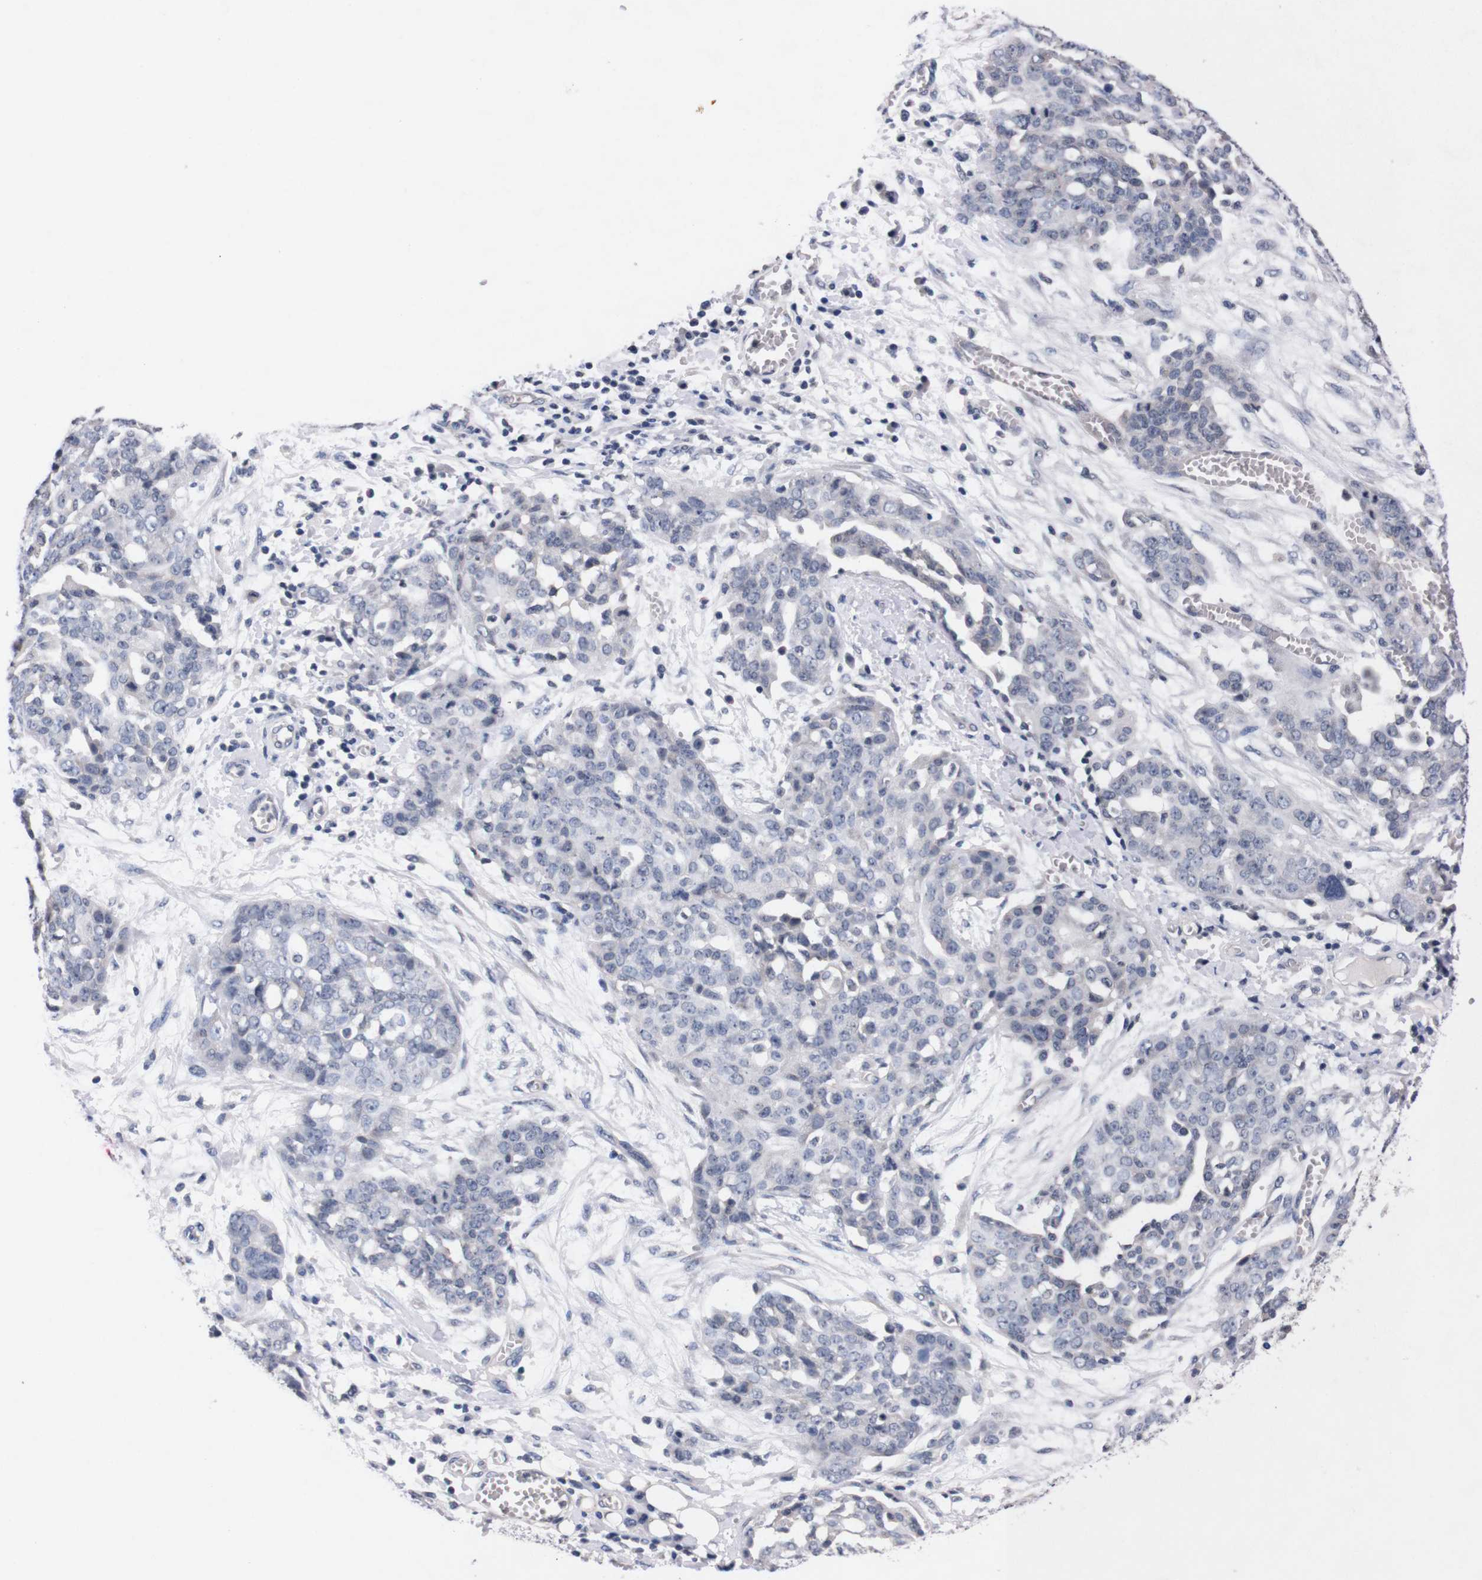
{"staining": {"intensity": "negative", "quantity": "none", "location": "none"}, "tissue": "ovarian cancer", "cell_type": "Tumor cells", "image_type": "cancer", "snomed": [{"axis": "morphology", "description": "Cystadenocarcinoma, serous, NOS"}, {"axis": "topography", "description": "Soft tissue"}, {"axis": "topography", "description": "Ovary"}], "caption": "Immunohistochemistry (IHC) of serous cystadenocarcinoma (ovarian) shows no expression in tumor cells.", "gene": "TNFRSF21", "patient": {"sex": "female", "age": 57}}